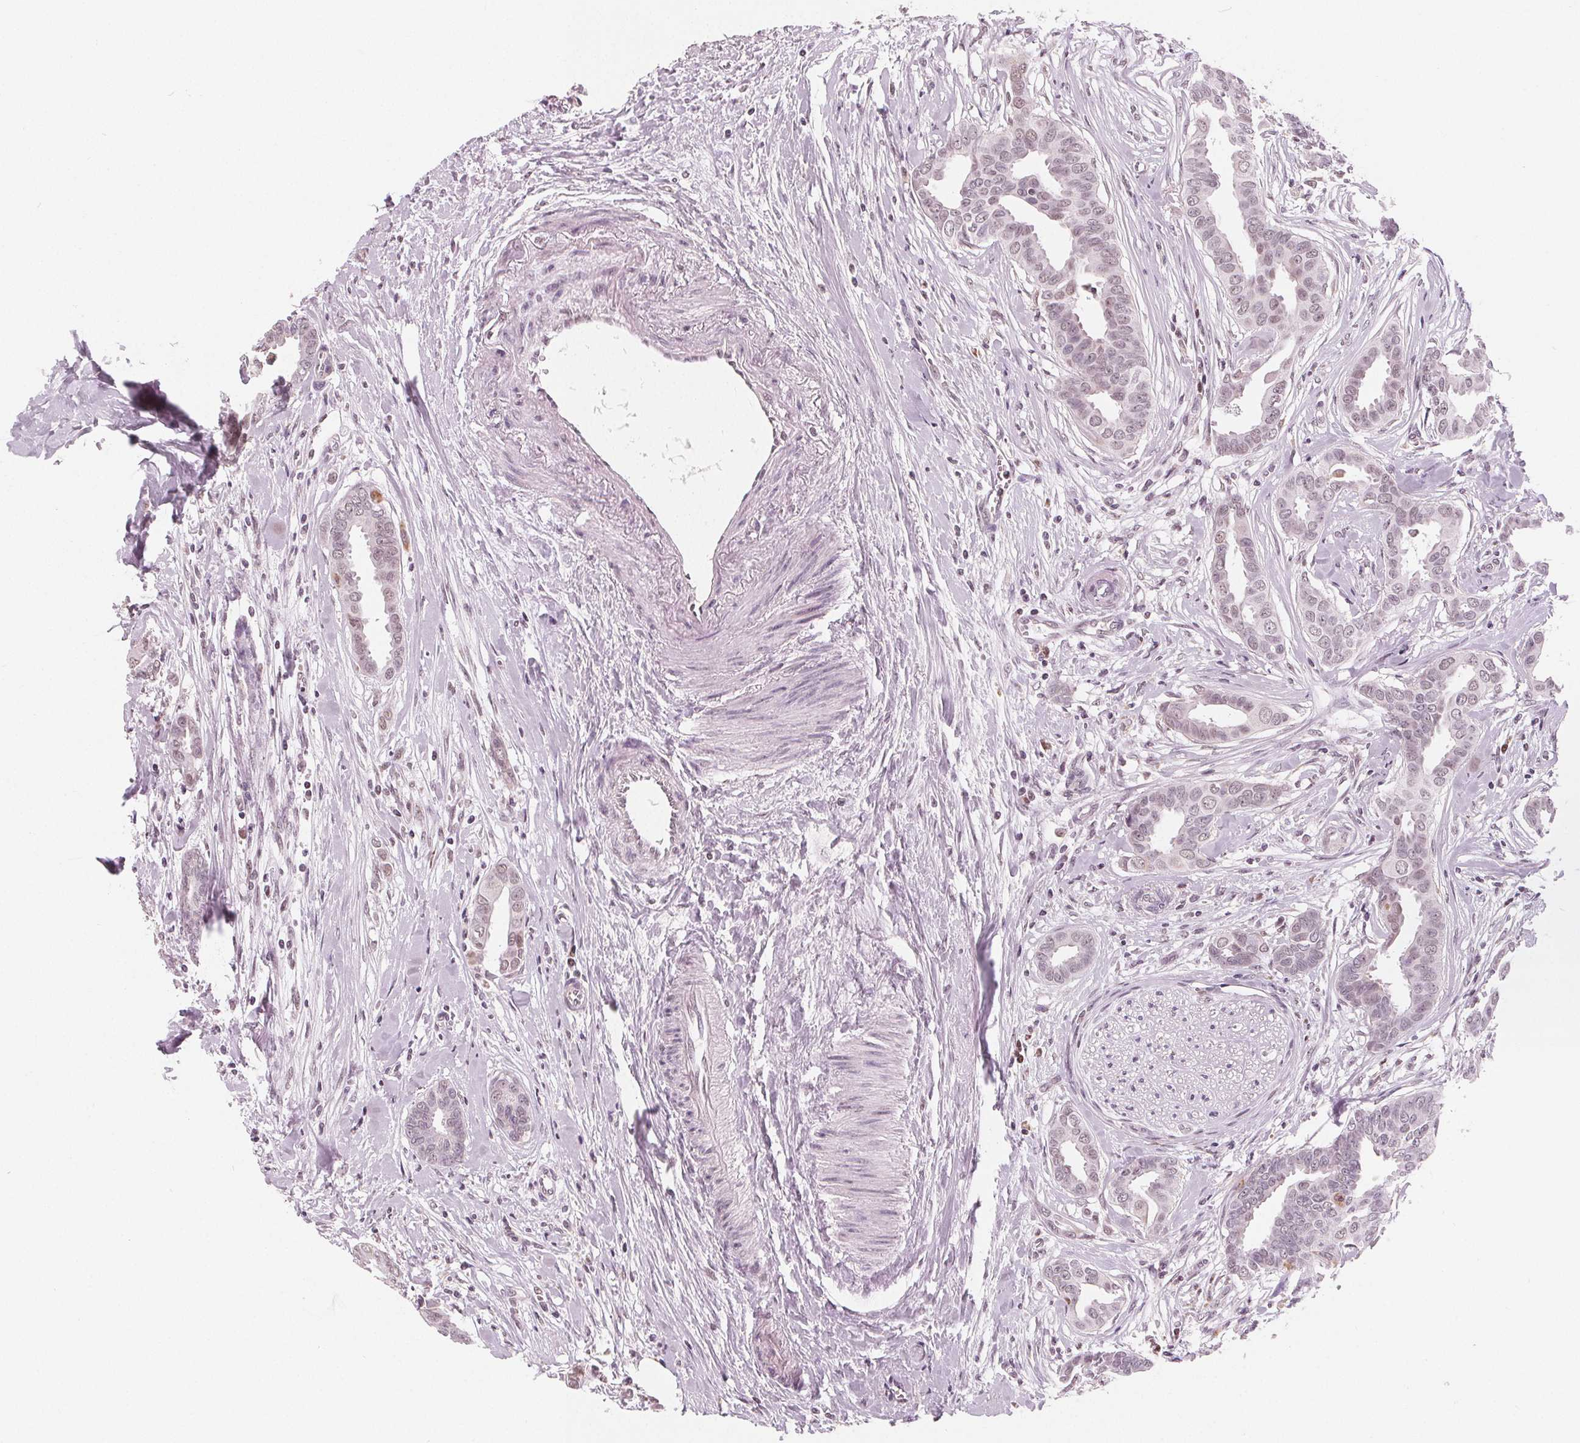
{"staining": {"intensity": "weak", "quantity": "<25%", "location": "nuclear"}, "tissue": "breast cancer", "cell_type": "Tumor cells", "image_type": "cancer", "snomed": [{"axis": "morphology", "description": "Duct carcinoma"}, {"axis": "topography", "description": "Breast"}], "caption": "High magnification brightfield microscopy of breast cancer (infiltrating ductal carcinoma) stained with DAB (3,3'-diaminobenzidine) (brown) and counterstained with hematoxylin (blue): tumor cells show no significant expression.", "gene": "DPM2", "patient": {"sex": "female", "age": 45}}